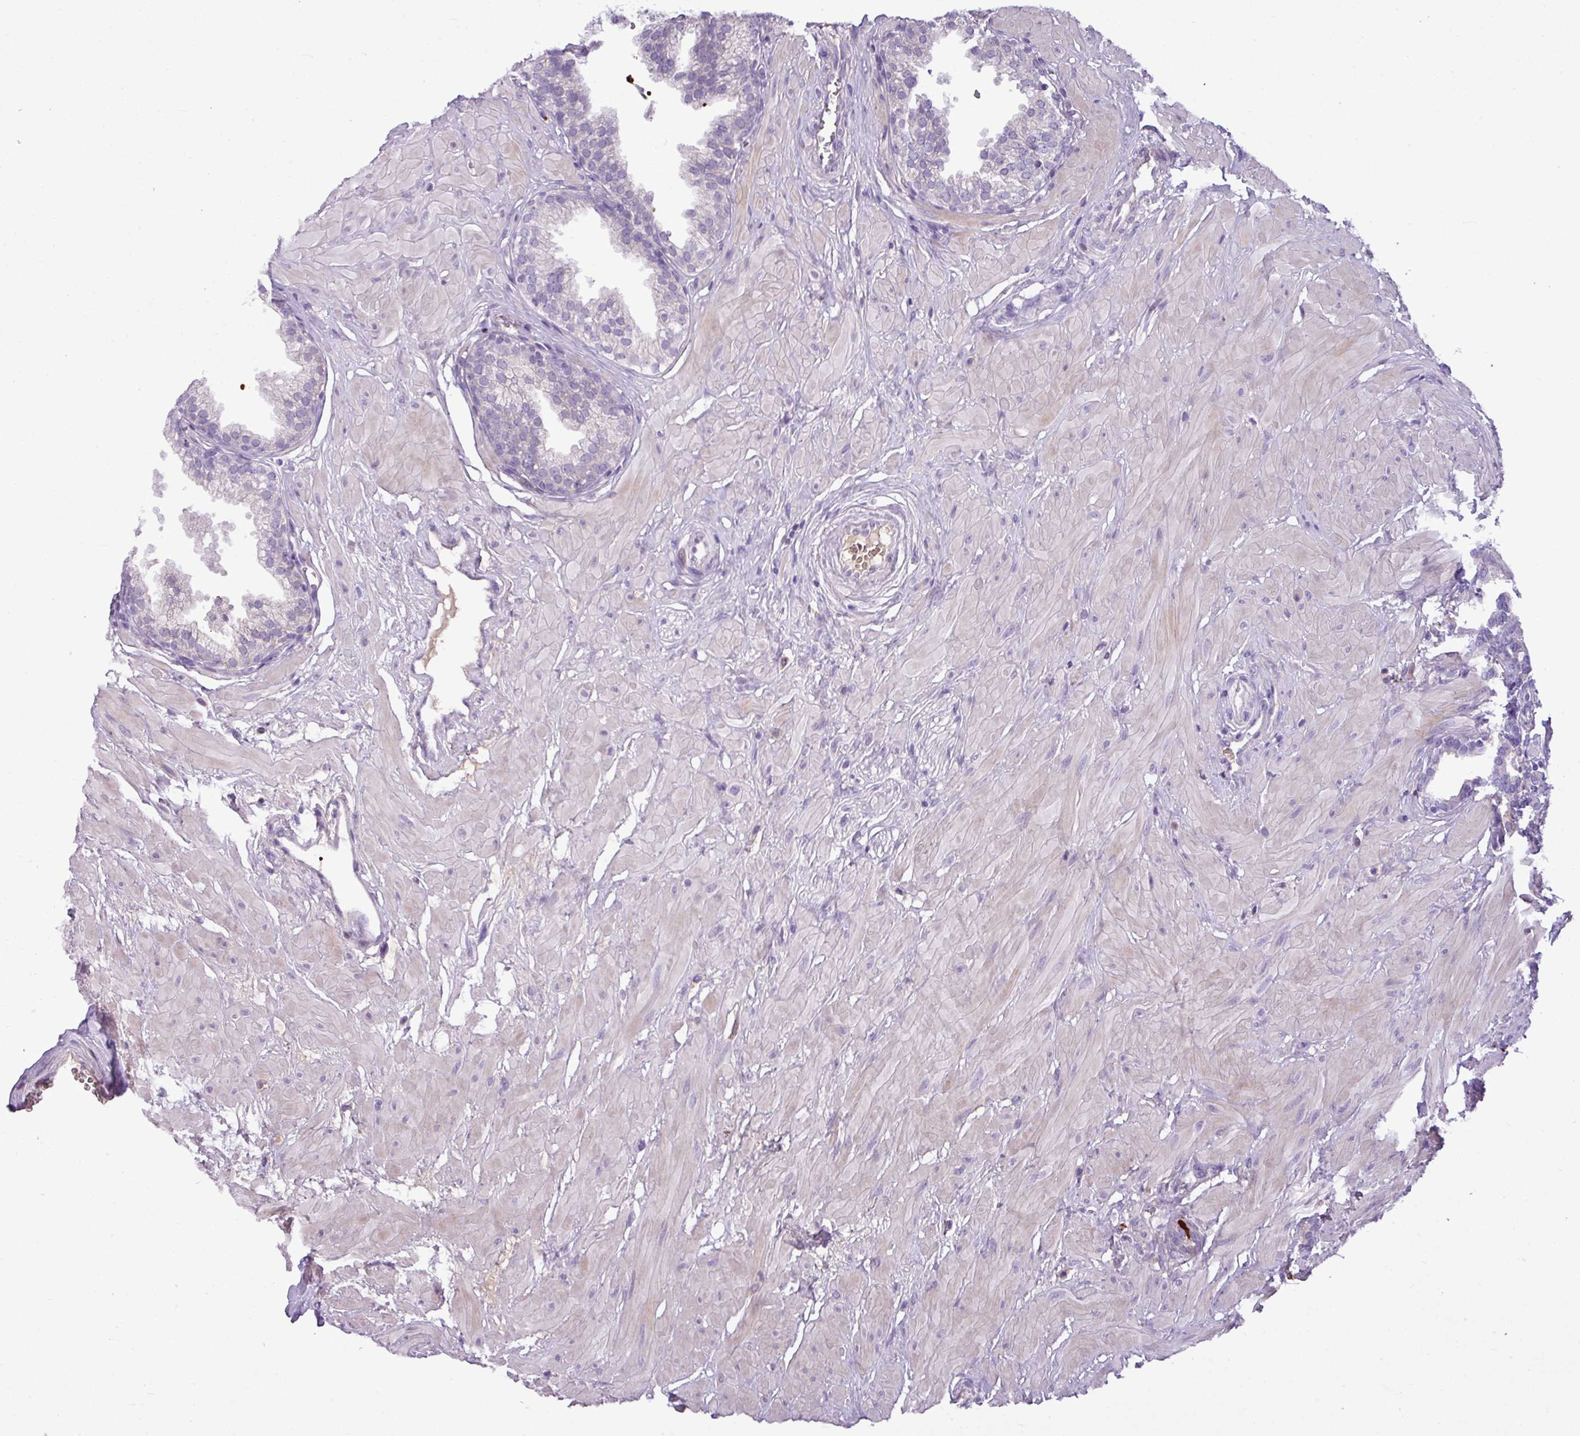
{"staining": {"intensity": "weak", "quantity": "<25%", "location": "cytoplasmic/membranous"}, "tissue": "prostate", "cell_type": "Glandular cells", "image_type": "normal", "snomed": [{"axis": "morphology", "description": "Normal tissue, NOS"}, {"axis": "topography", "description": "Prostate"}, {"axis": "topography", "description": "Peripheral nerve tissue"}], "caption": "Immunohistochemistry image of normal prostate stained for a protein (brown), which displays no positivity in glandular cells.", "gene": "IL17A", "patient": {"sex": "male", "age": 55}}